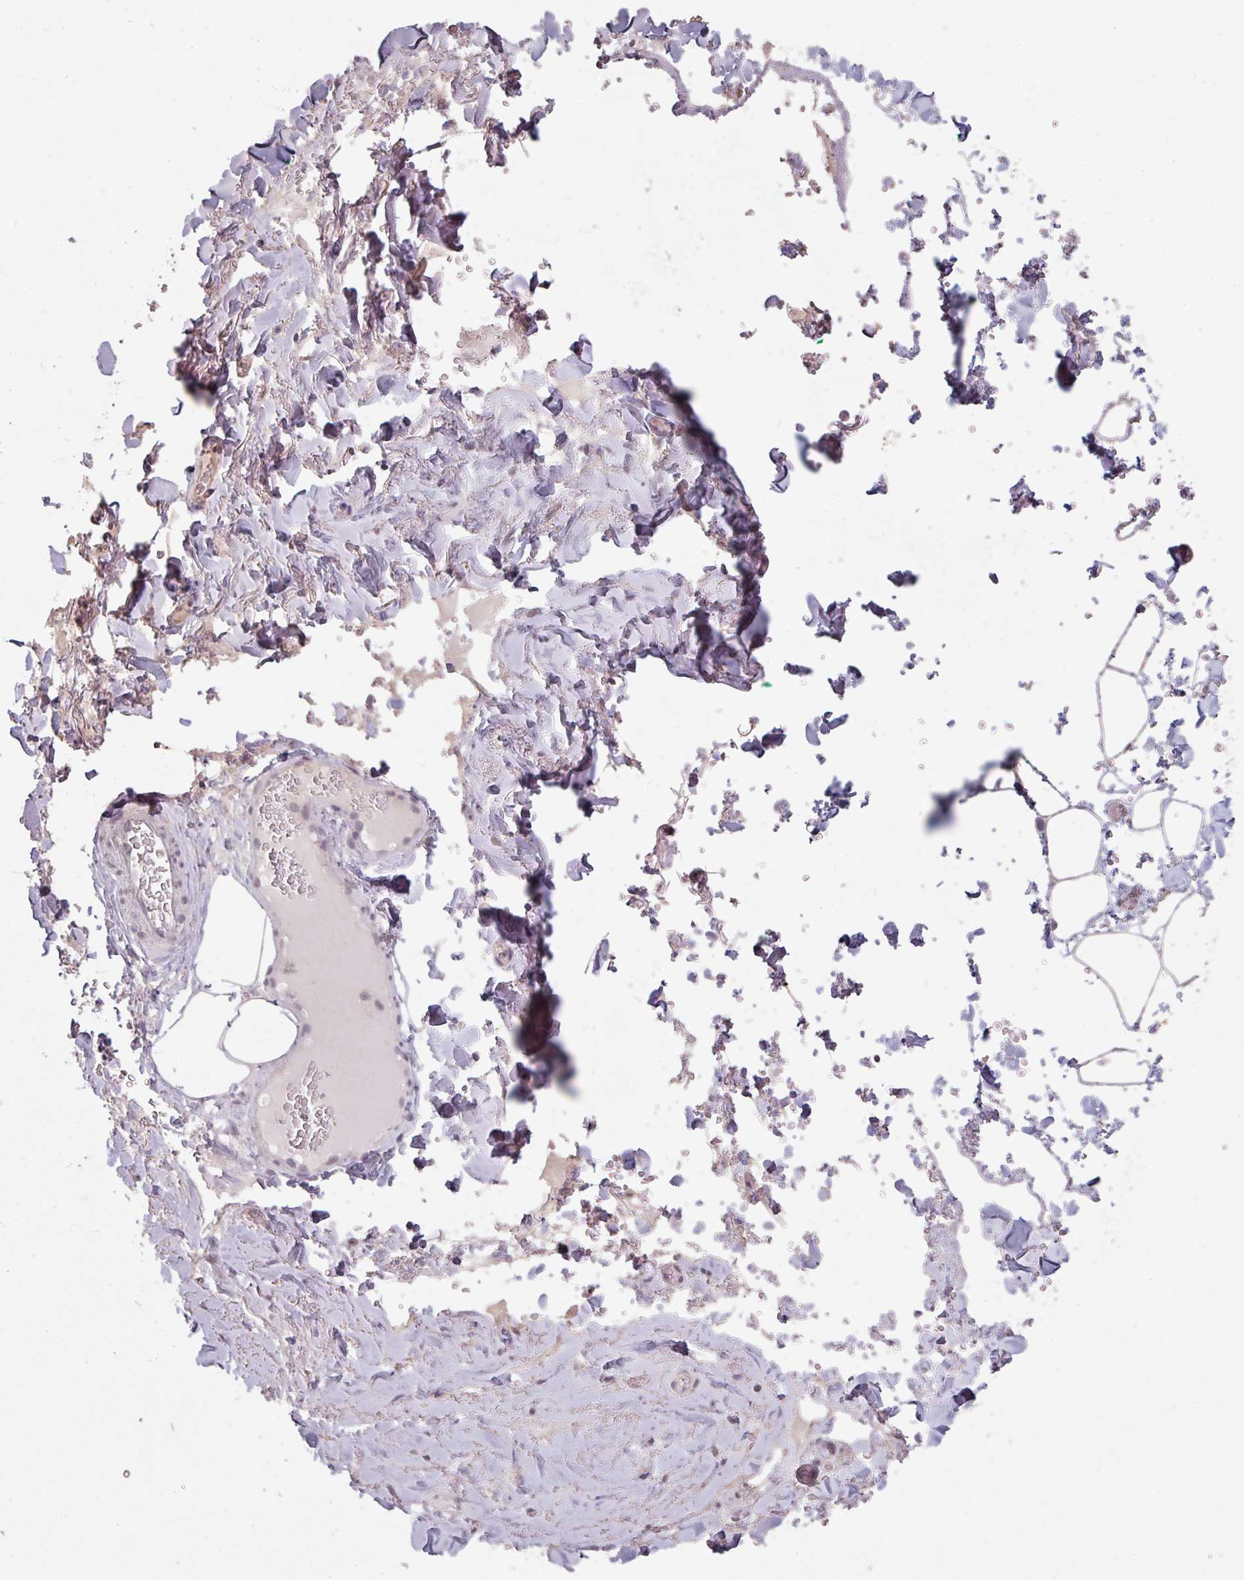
{"staining": {"intensity": "negative", "quantity": "none", "location": "none"}, "tissue": "adipose tissue", "cell_type": "Adipocytes", "image_type": "normal", "snomed": [{"axis": "morphology", "description": "Normal tissue, NOS"}, {"axis": "topography", "description": "Rectum"}, {"axis": "topography", "description": "Peripheral nerve tissue"}], "caption": "IHC of benign adipose tissue shows no positivity in adipocytes. The staining is performed using DAB brown chromogen with nuclei counter-stained in using hematoxylin.", "gene": "LYPLA1", "patient": {"sex": "female", "age": 69}}